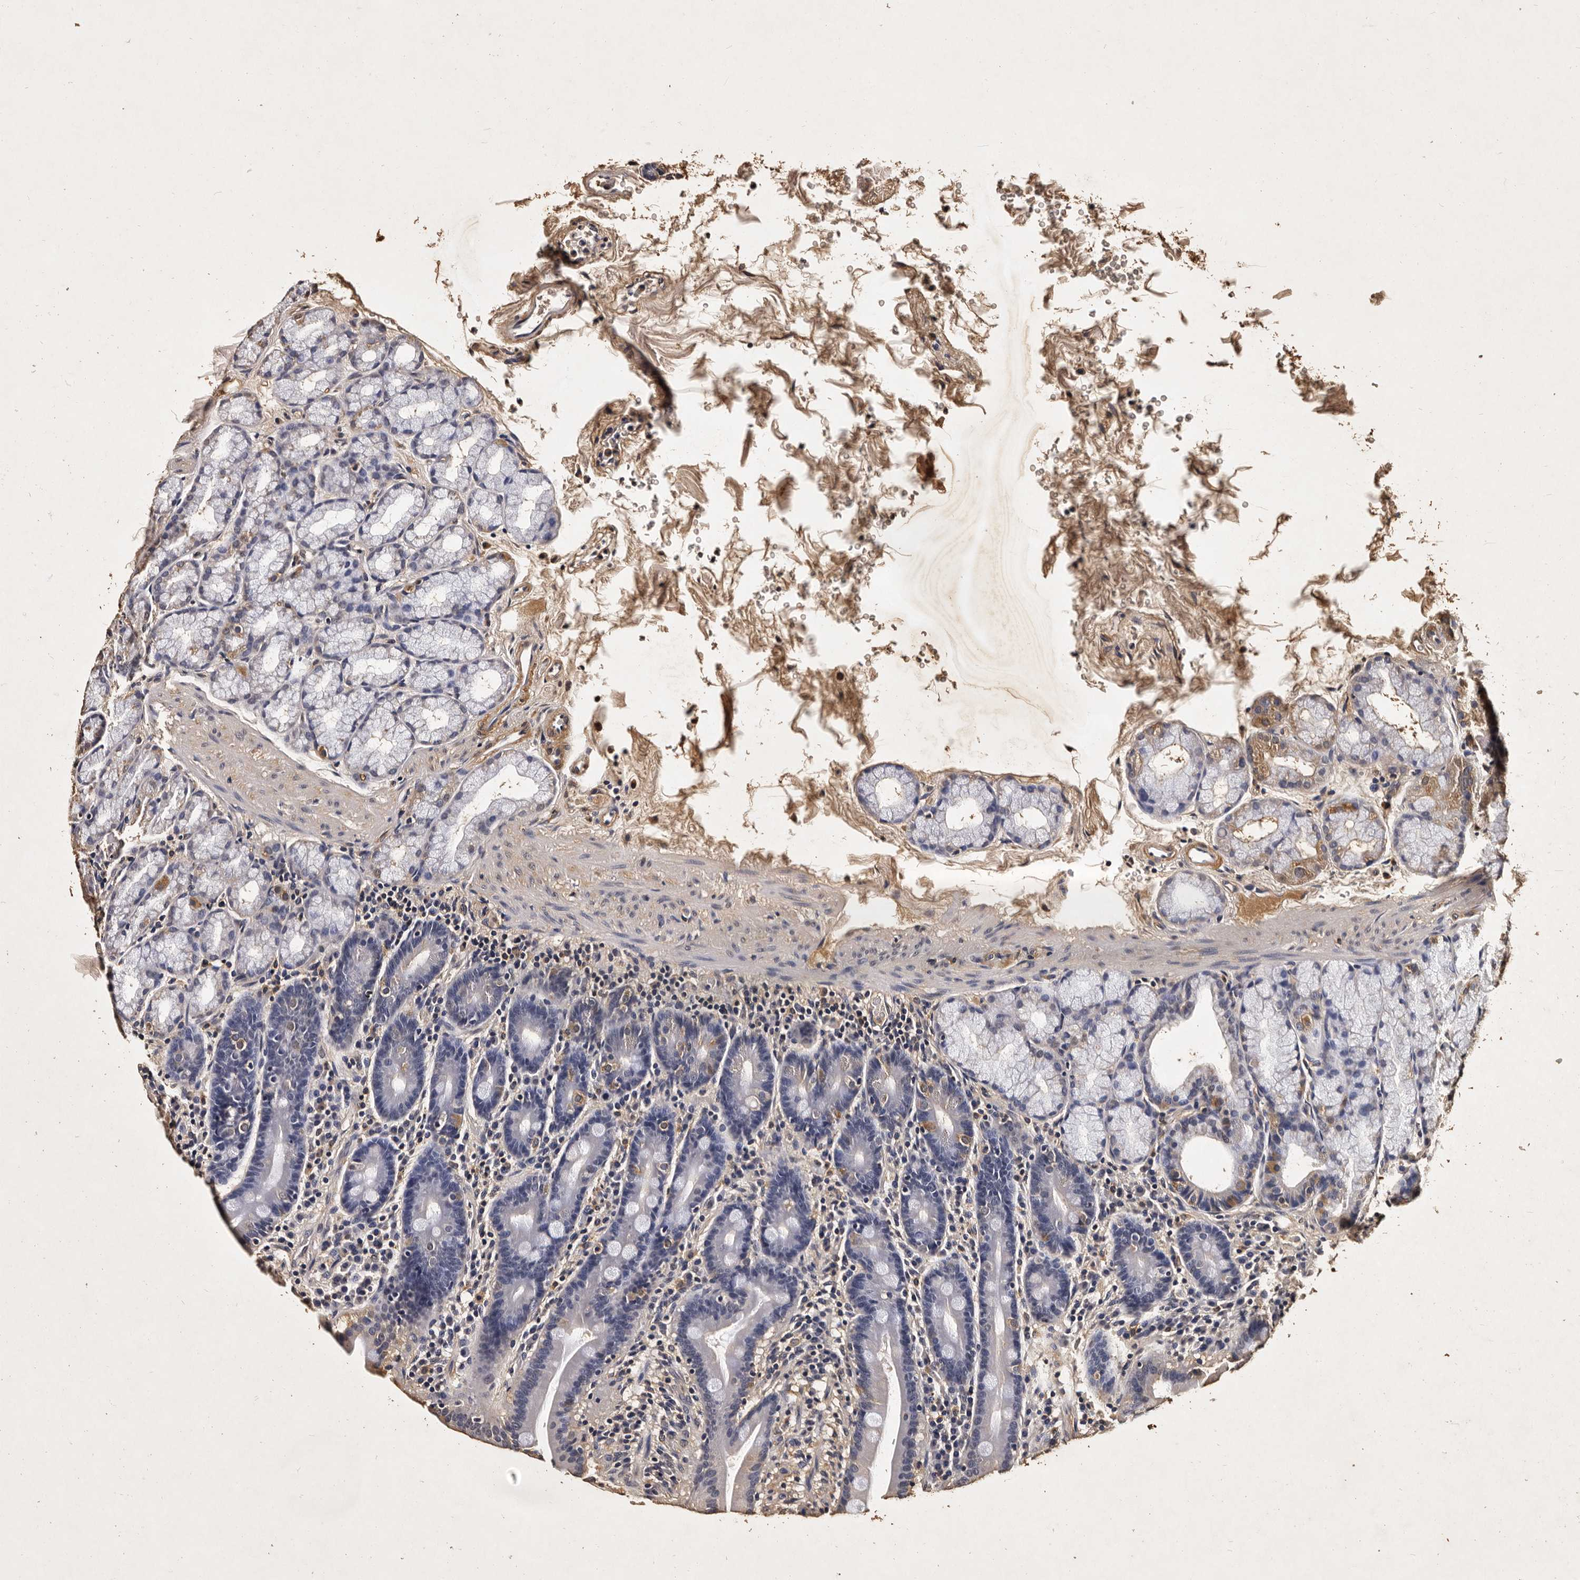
{"staining": {"intensity": "moderate", "quantity": "<25%", "location": "cytoplasmic/membranous"}, "tissue": "duodenum", "cell_type": "Glandular cells", "image_type": "normal", "snomed": [{"axis": "morphology", "description": "Normal tissue, NOS"}, {"axis": "topography", "description": "Duodenum"}], "caption": "Unremarkable duodenum was stained to show a protein in brown. There is low levels of moderate cytoplasmic/membranous expression in about <25% of glandular cells. (Stains: DAB in brown, nuclei in blue, Microscopy: brightfield microscopy at high magnification).", "gene": "PARS2", "patient": {"sex": "male", "age": 54}}